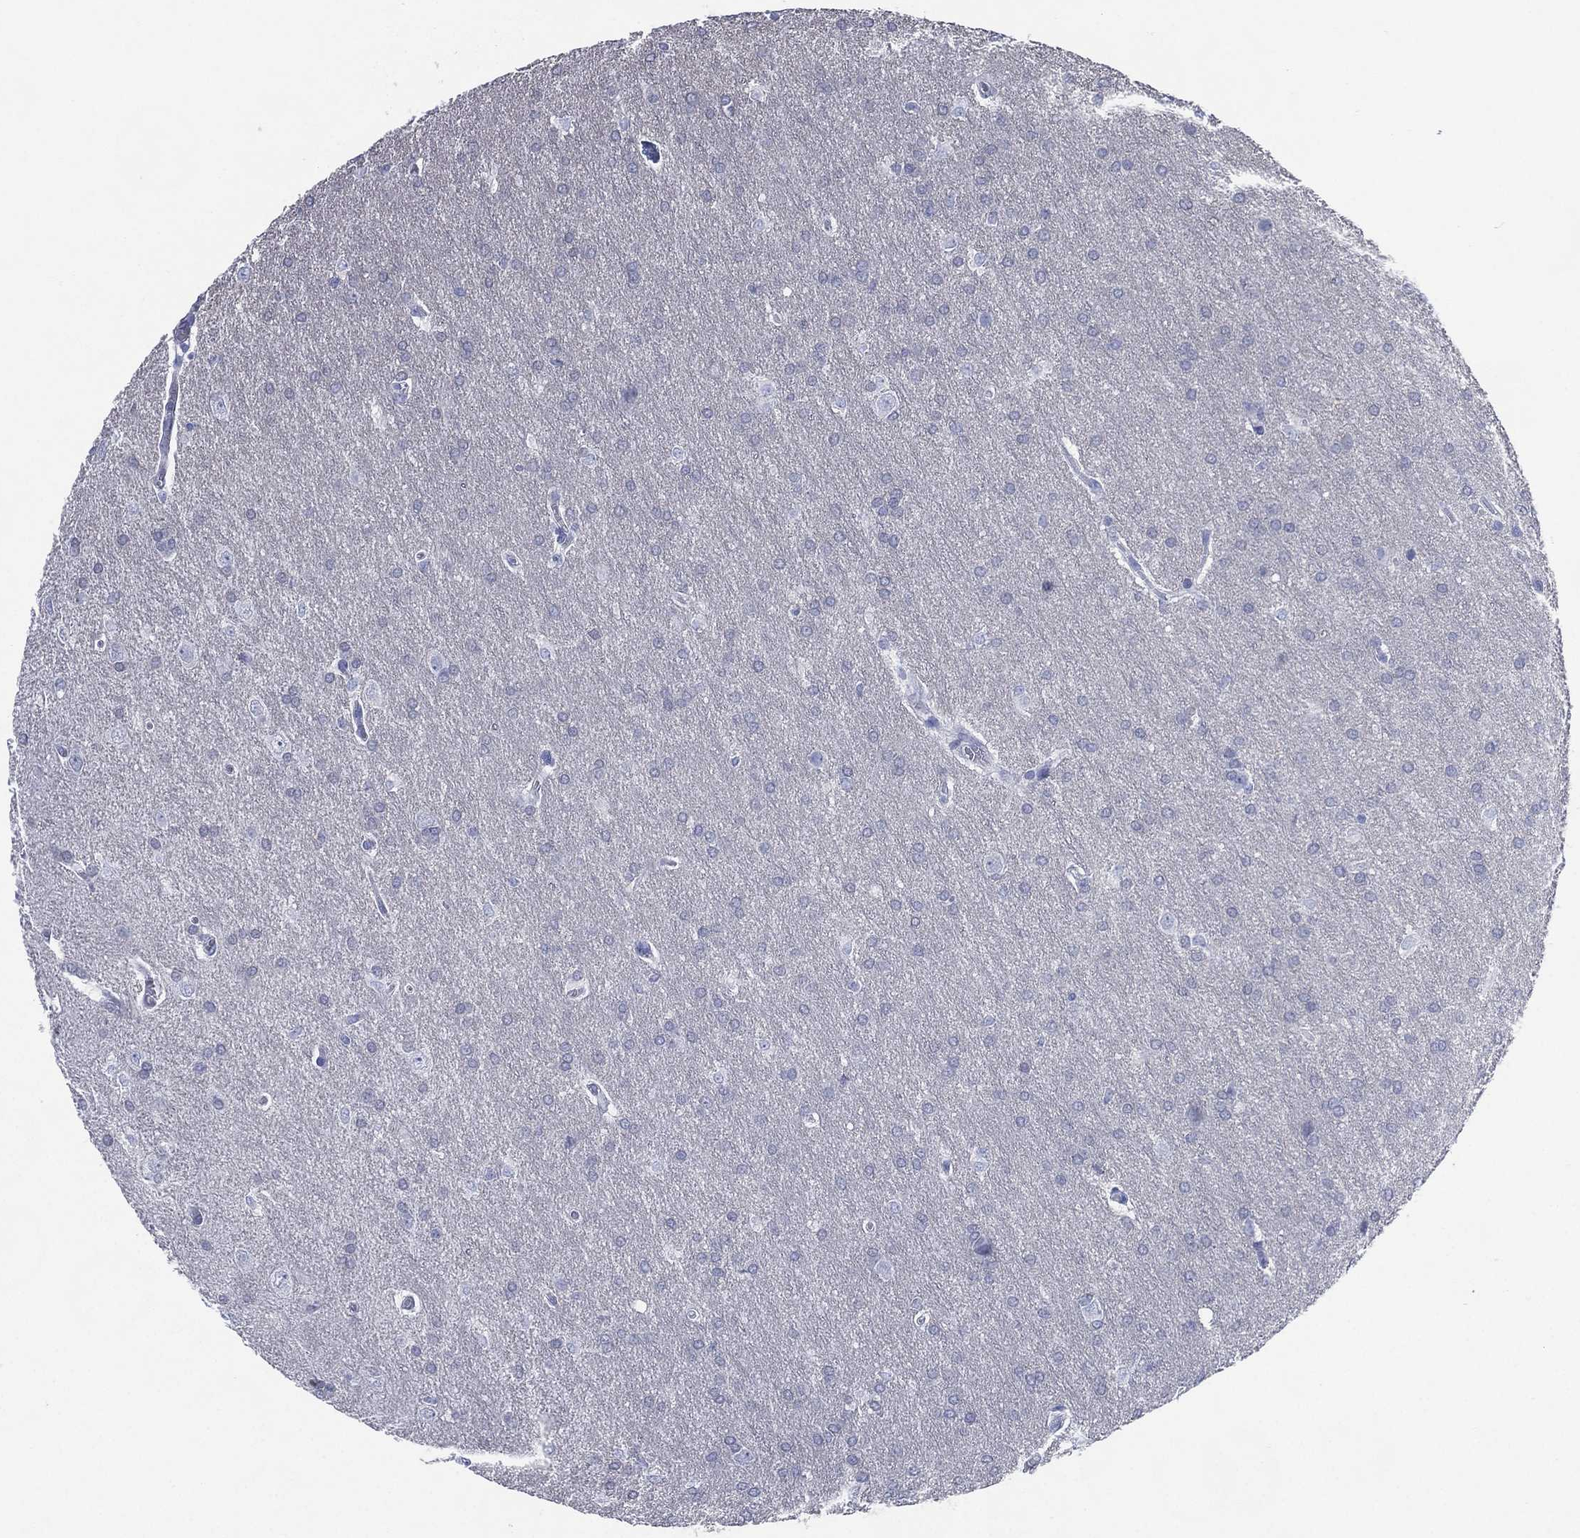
{"staining": {"intensity": "negative", "quantity": "none", "location": "none"}, "tissue": "glioma", "cell_type": "Tumor cells", "image_type": "cancer", "snomed": [{"axis": "morphology", "description": "Glioma, malignant, Low grade"}, {"axis": "topography", "description": "Brain"}], "caption": "Tumor cells are negative for protein expression in human malignant glioma (low-grade).", "gene": "TMEM247", "patient": {"sex": "female", "age": 32}}